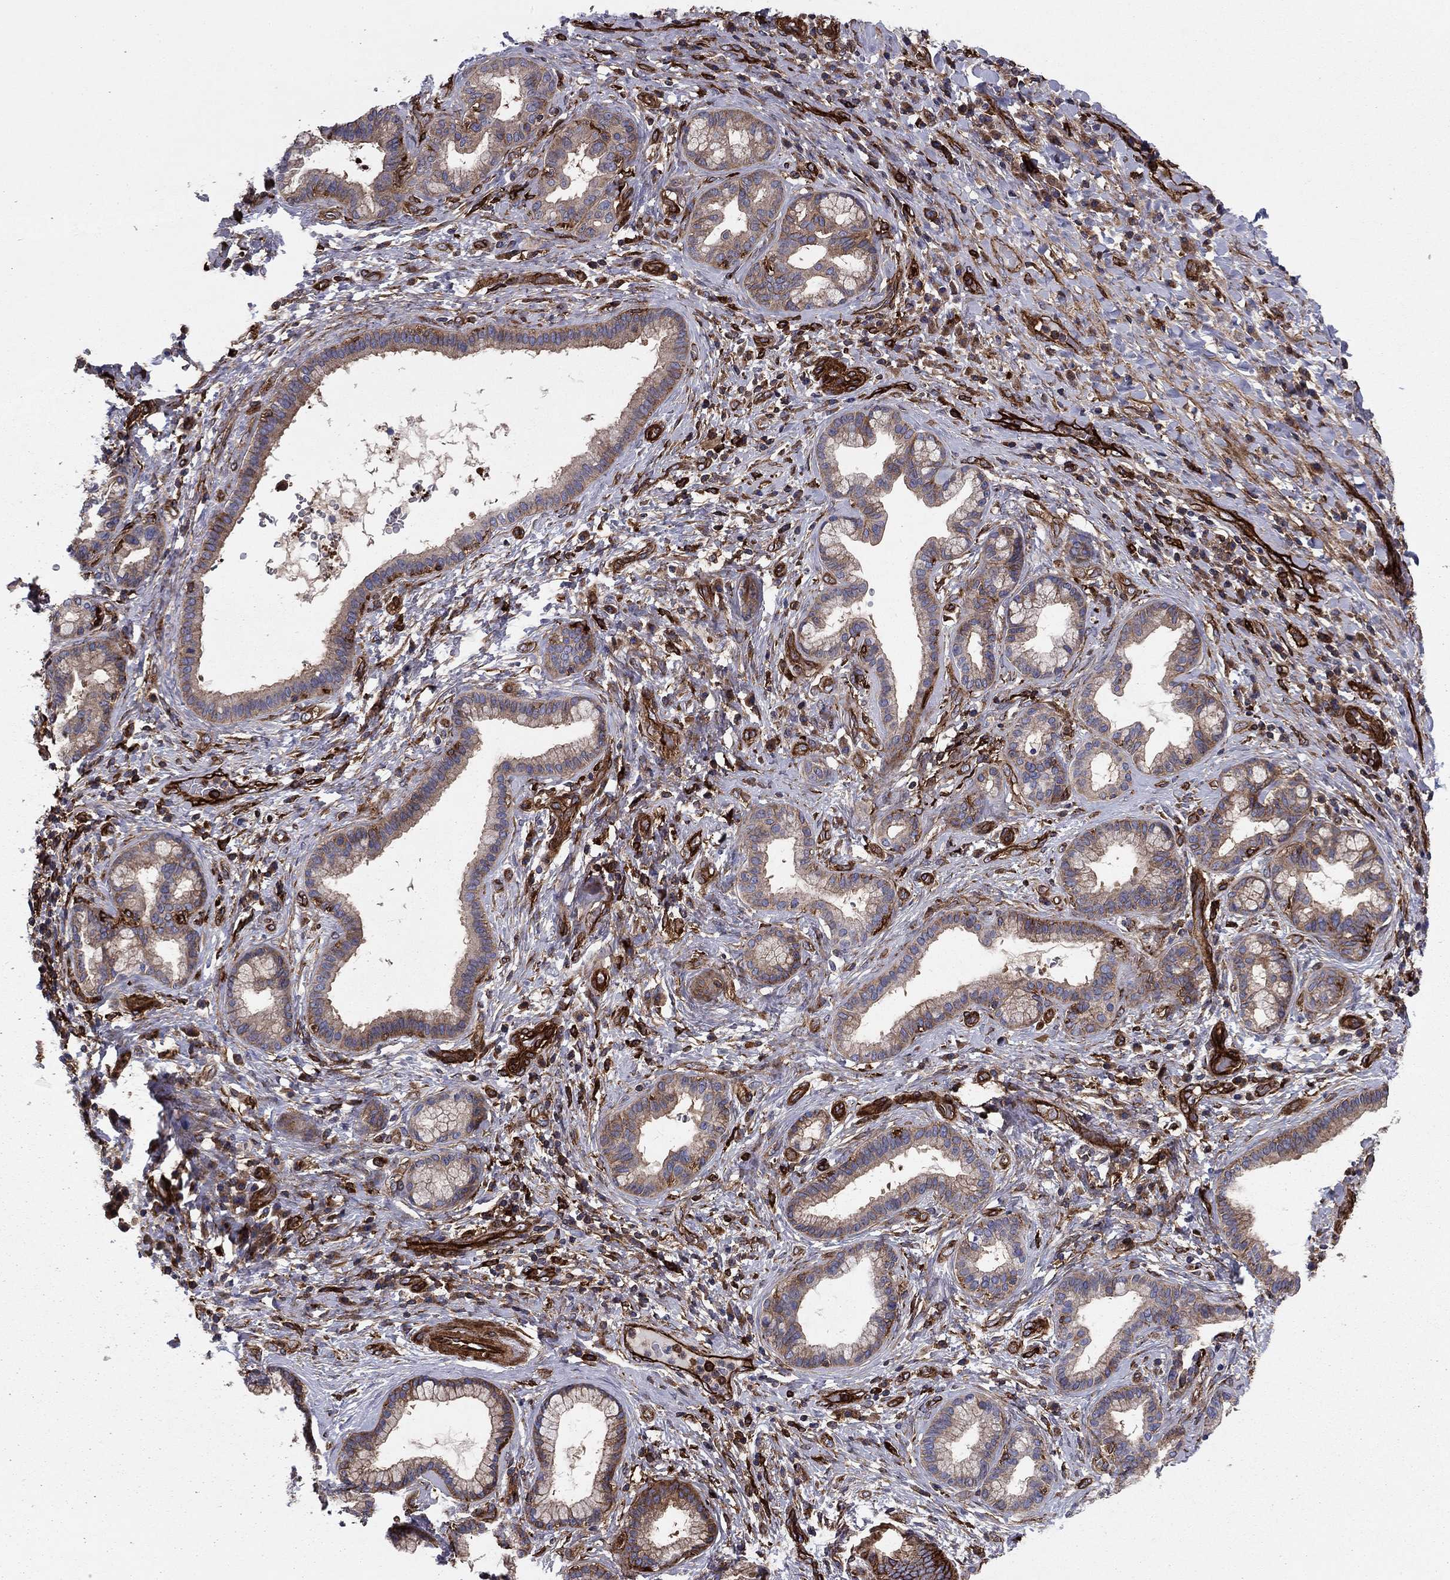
{"staining": {"intensity": "strong", "quantity": "25%-75%", "location": "cytoplasmic/membranous"}, "tissue": "liver cancer", "cell_type": "Tumor cells", "image_type": "cancer", "snomed": [{"axis": "morphology", "description": "Cholangiocarcinoma"}, {"axis": "topography", "description": "Liver"}], "caption": "Brown immunohistochemical staining in human cholangiocarcinoma (liver) reveals strong cytoplasmic/membranous staining in about 25%-75% of tumor cells.", "gene": "EHBP1L1", "patient": {"sex": "female", "age": 73}}